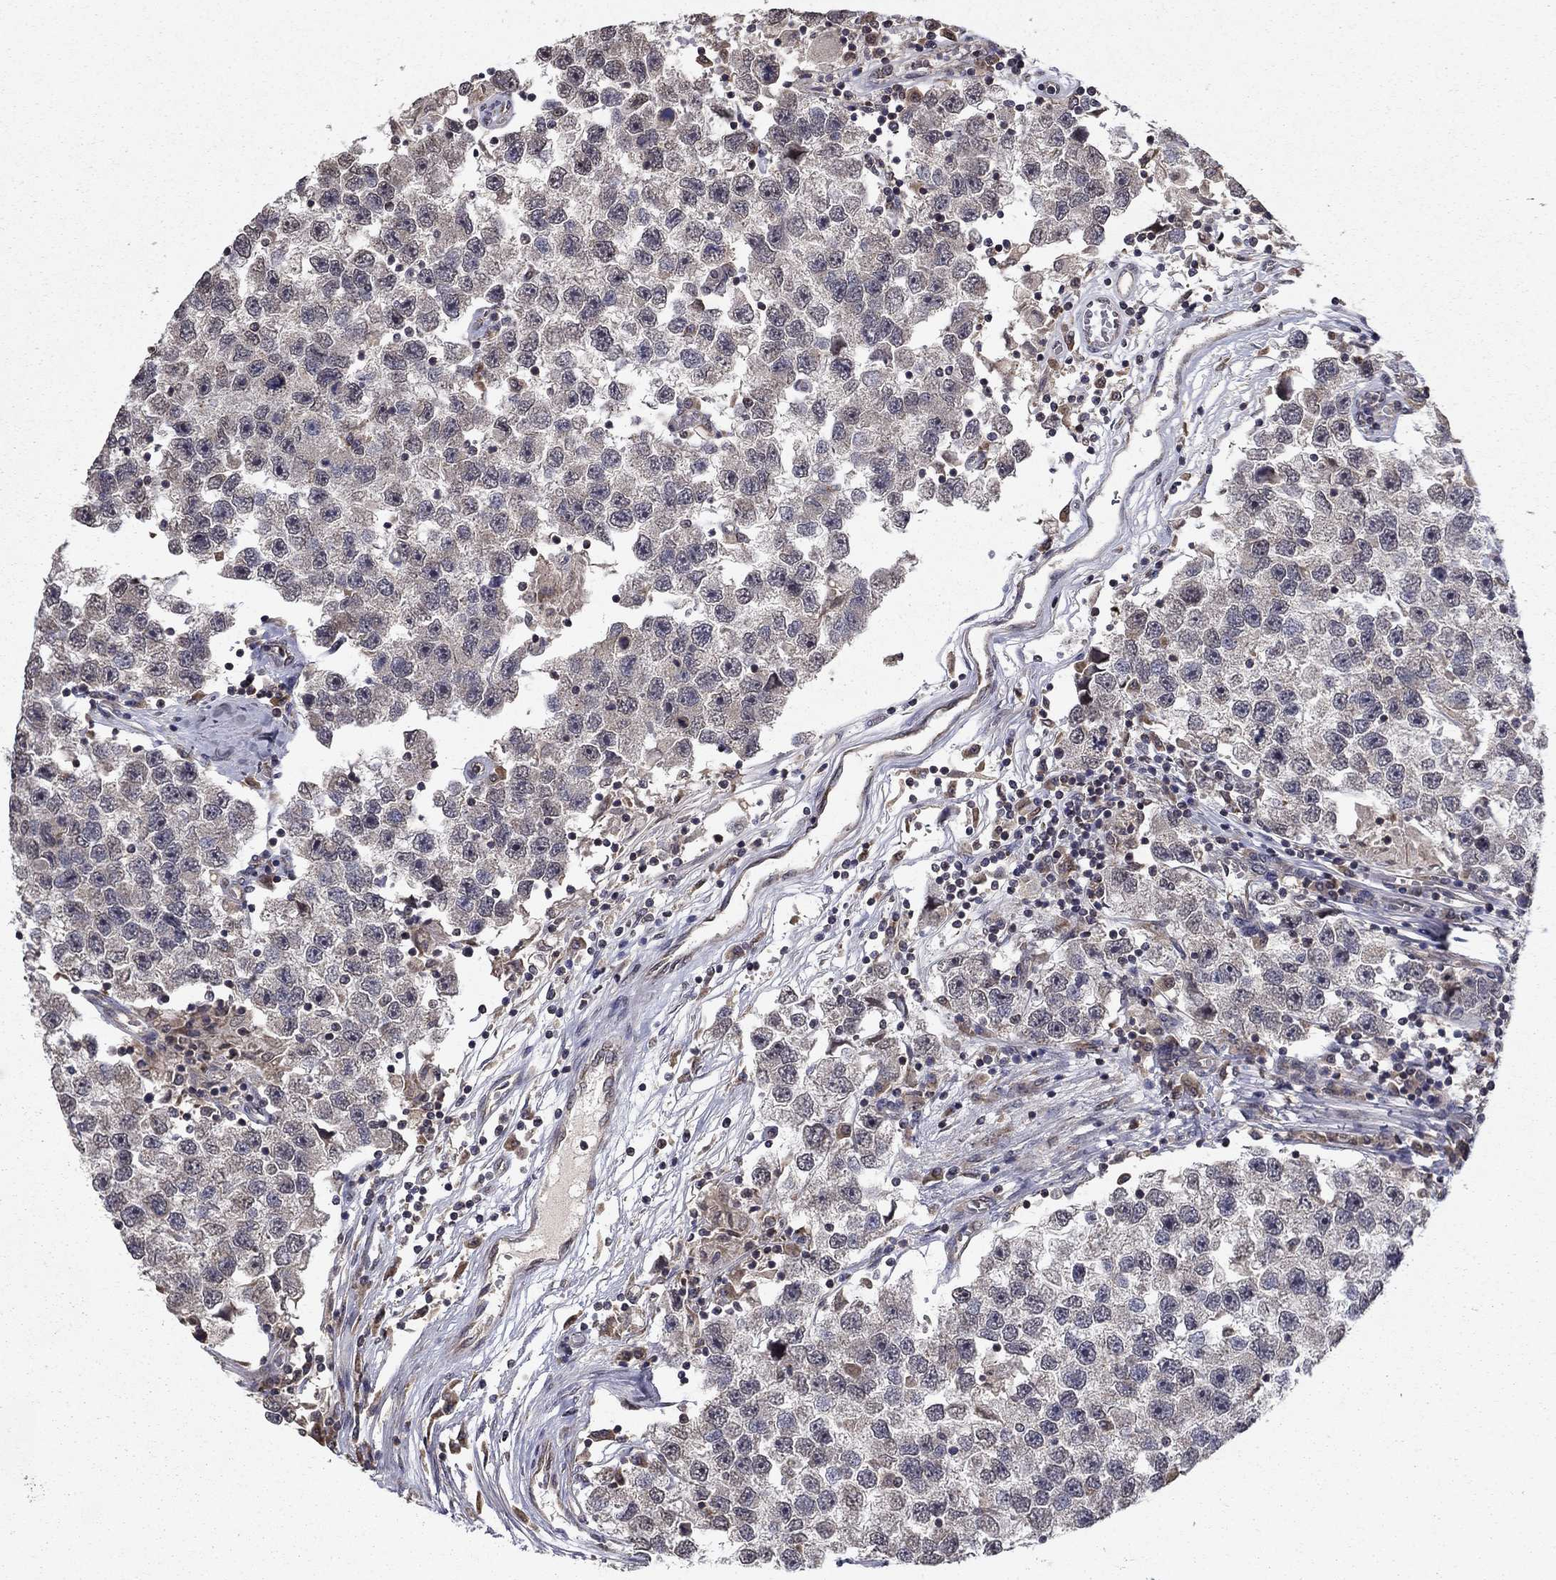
{"staining": {"intensity": "negative", "quantity": "none", "location": "none"}, "tissue": "testis cancer", "cell_type": "Tumor cells", "image_type": "cancer", "snomed": [{"axis": "morphology", "description": "Seminoma, NOS"}, {"axis": "topography", "description": "Testis"}], "caption": "Seminoma (testis) stained for a protein using immunohistochemistry displays no staining tumor cells.", "gene": "SLC2A13", "patient": {"sex": "male", "age": 26}}